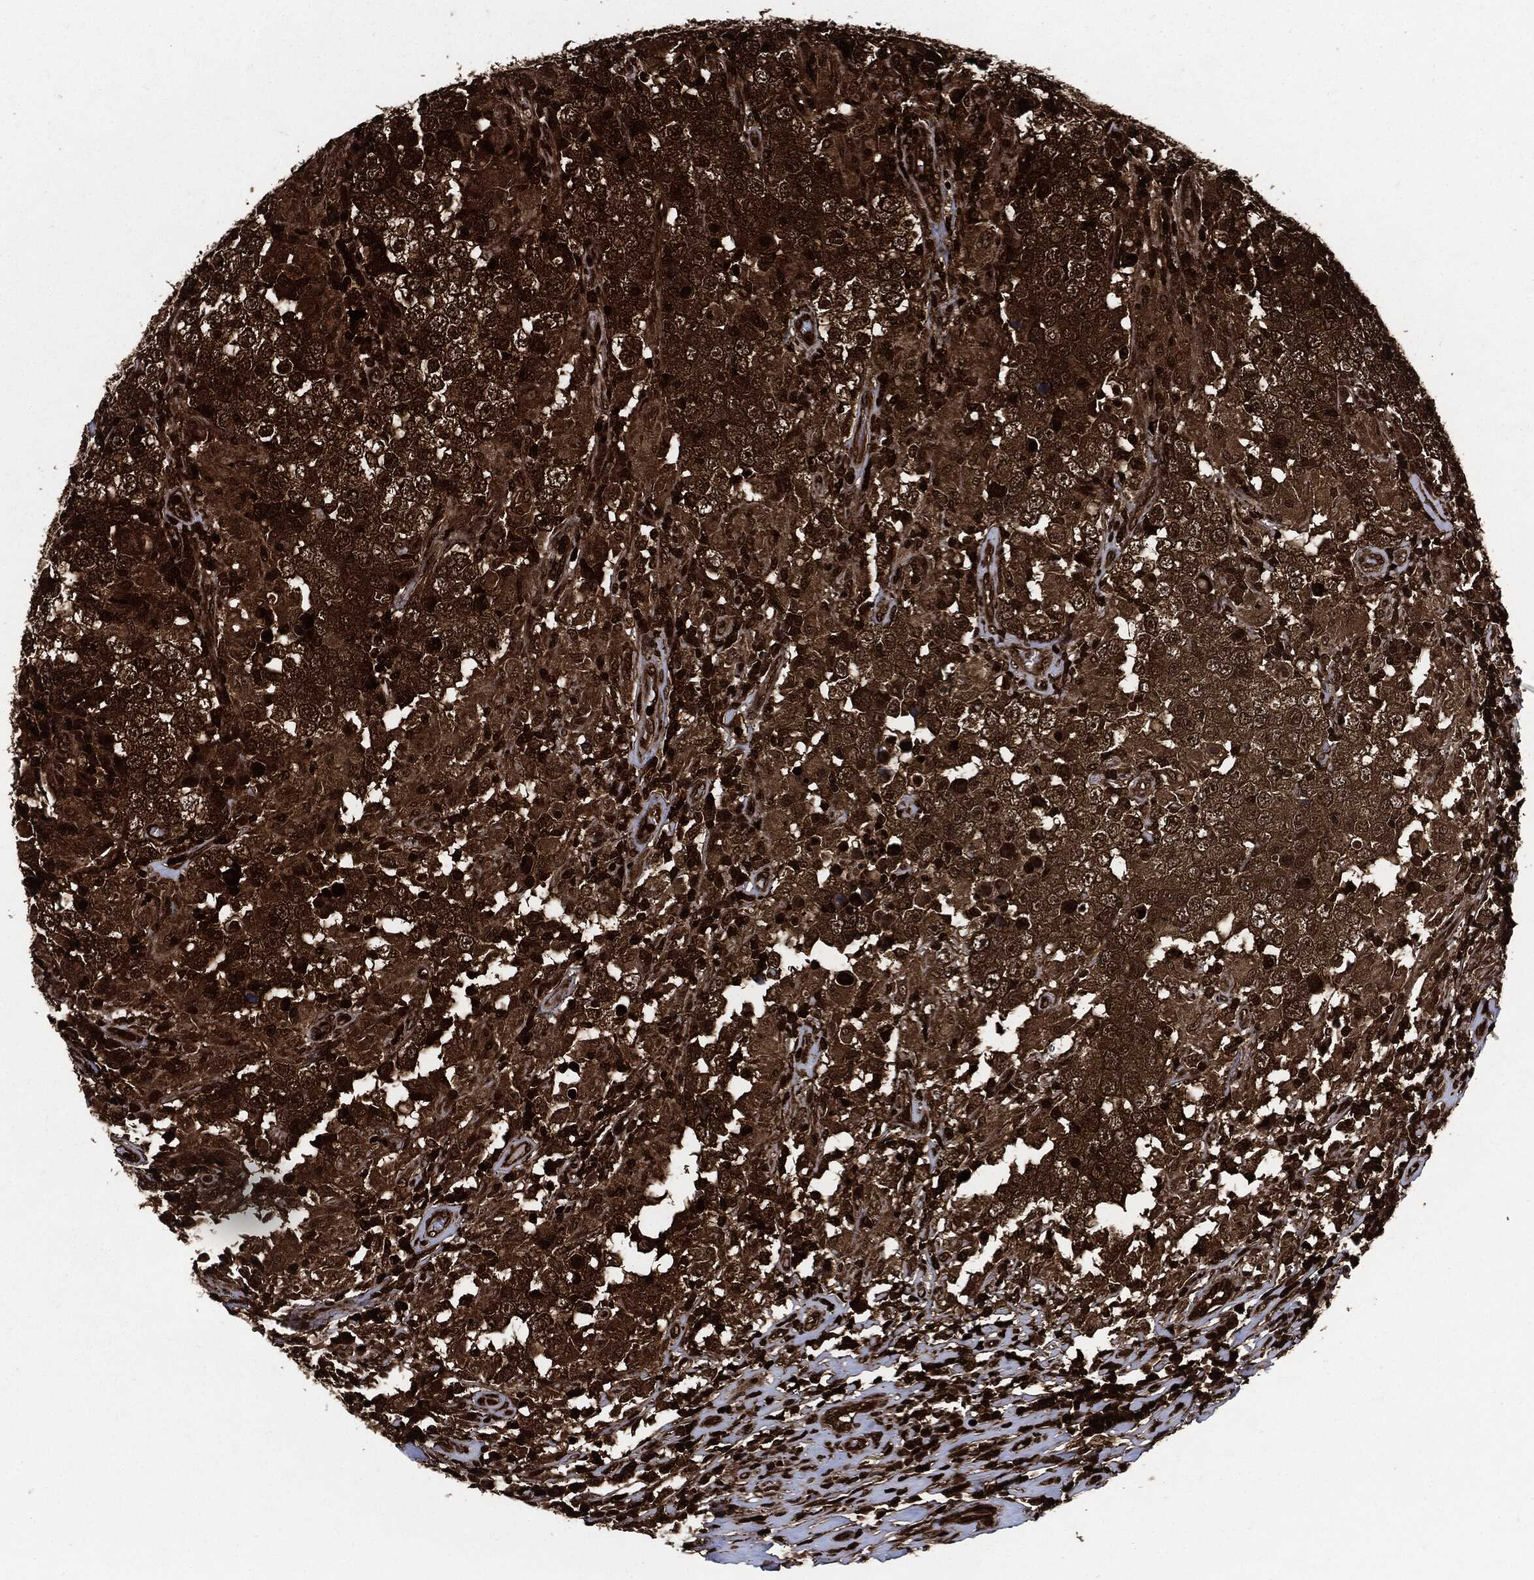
{"staining": {"intensity": "strong", "quantity": ">75%", "location": "cytoplasmic/membranous"}, "tissue": "testis cancer", "cell_type": "Tumor cells", "image_type": "cancer", "snomed": [{"axis": "morphology", "description": "Seminoma, NOS"}, {"axis": "morphology", "description": "Carcinoma, Embryonal, NOS"}, {"axis": "topography", "description": "Testis"}], "caption": "Human testis embryonal carcinoma stained for a protein (brown) exhibits strong cytoplasmic/membranous positive expression in about >75% of tumor cells.", "gene": "YWHAB", "patient": {"sex": "male", "age": 41}}